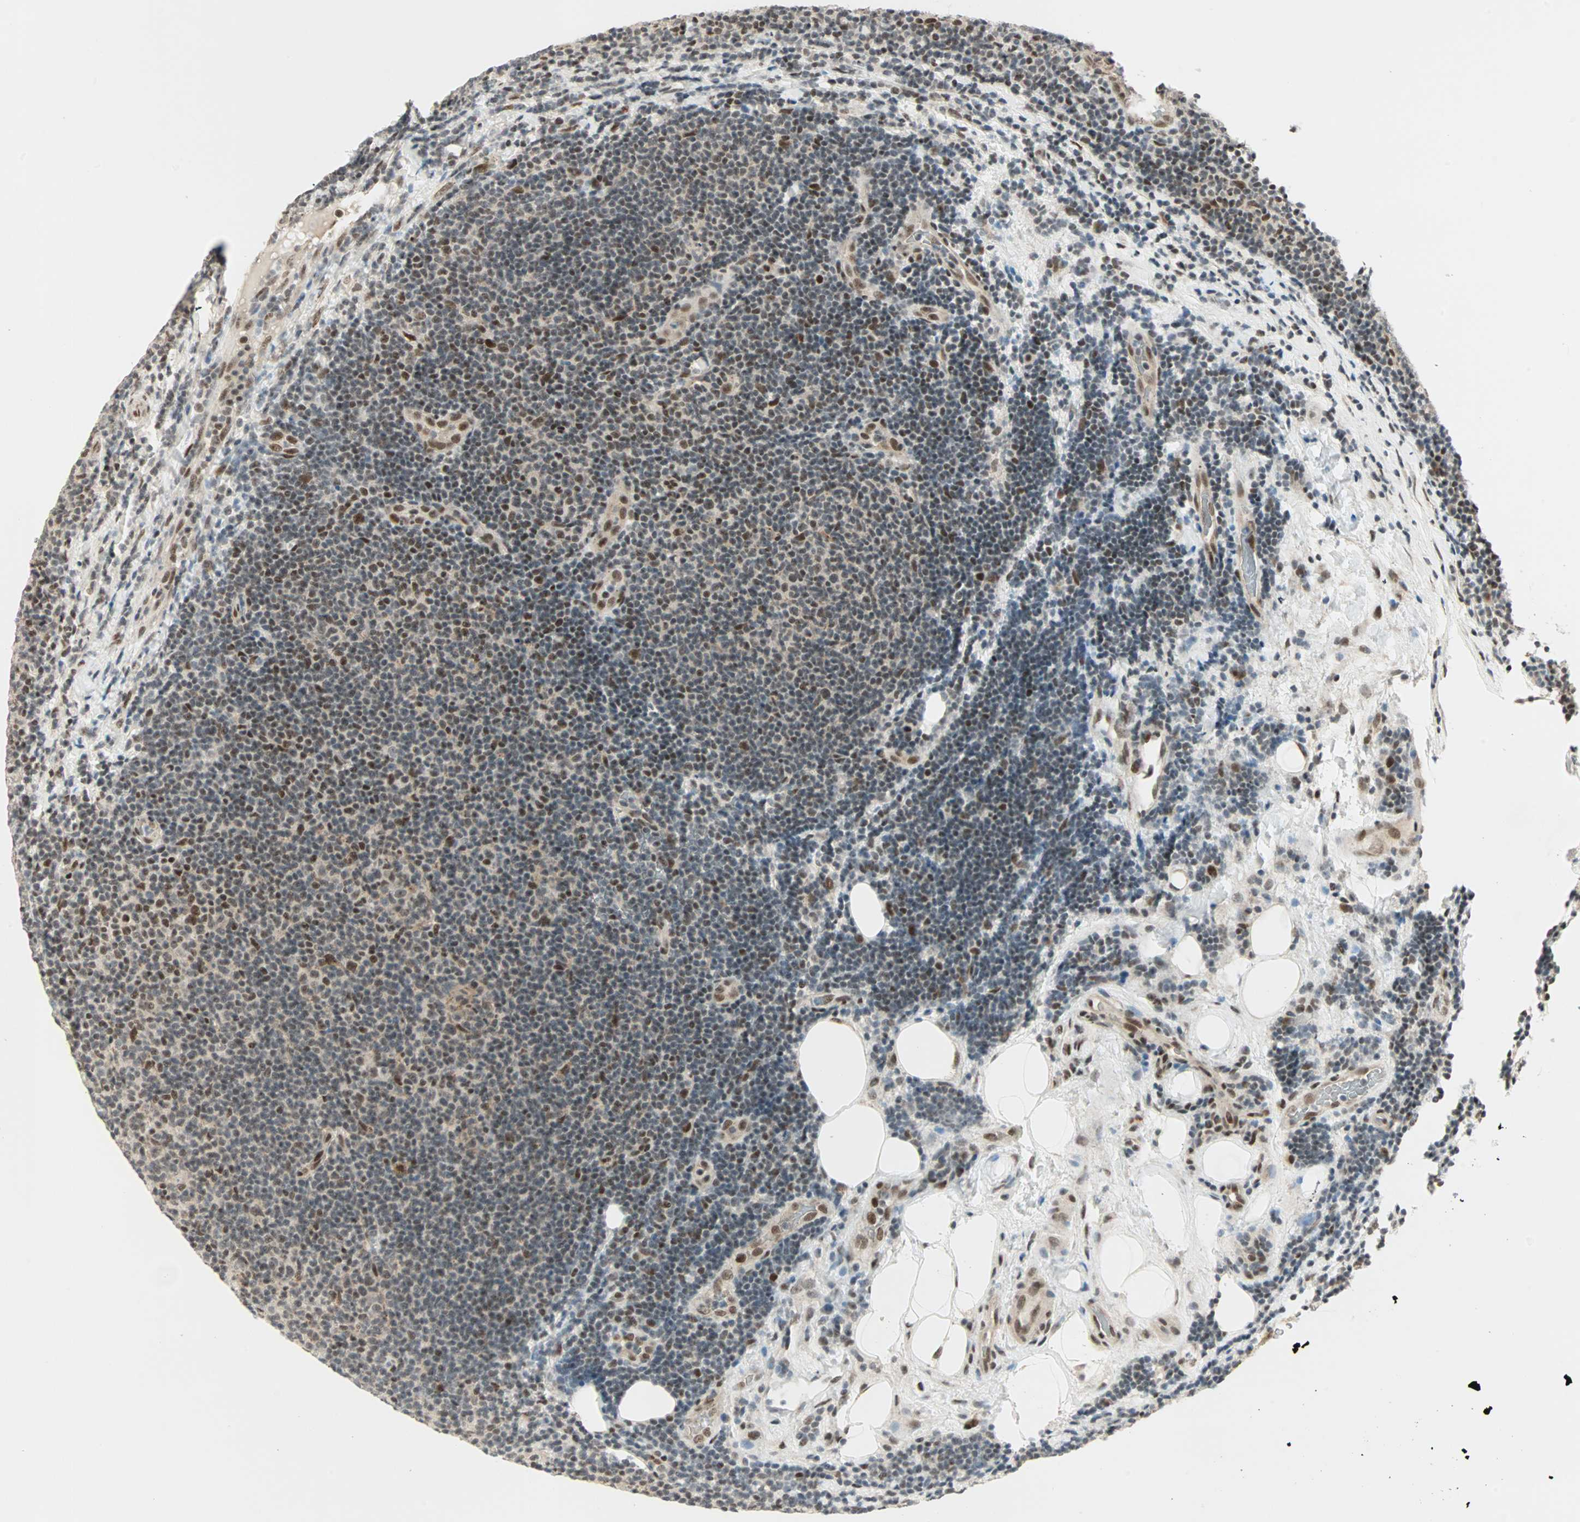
{"staining": {"intensity": "moderate", "quantity": "25%-75%", "location": "nuclear"}, "tissue": "lymphoma", "cell_type": "Tumor cells", "image_type": "cancer", "snomed": [{"axis": "morphology", "description": "Malignant lymphoma, non-Hodgkin's type, Low grade"}, {"axis": "topography", "description": "Lymph node"}], "caption": "The photomicrograph shows immunohistochemical staining of malignant lymphoma, non-Hodgkin's type (low-grade). There is moderate nuclear expression is seen in approximately 25%-75% of tumor cells. Immunohistochemistry (ihc) stains the protein in brown and the nuclei are stained blue.", "gene": "BLM", "patient": {"sex": "male", "age": 83}}